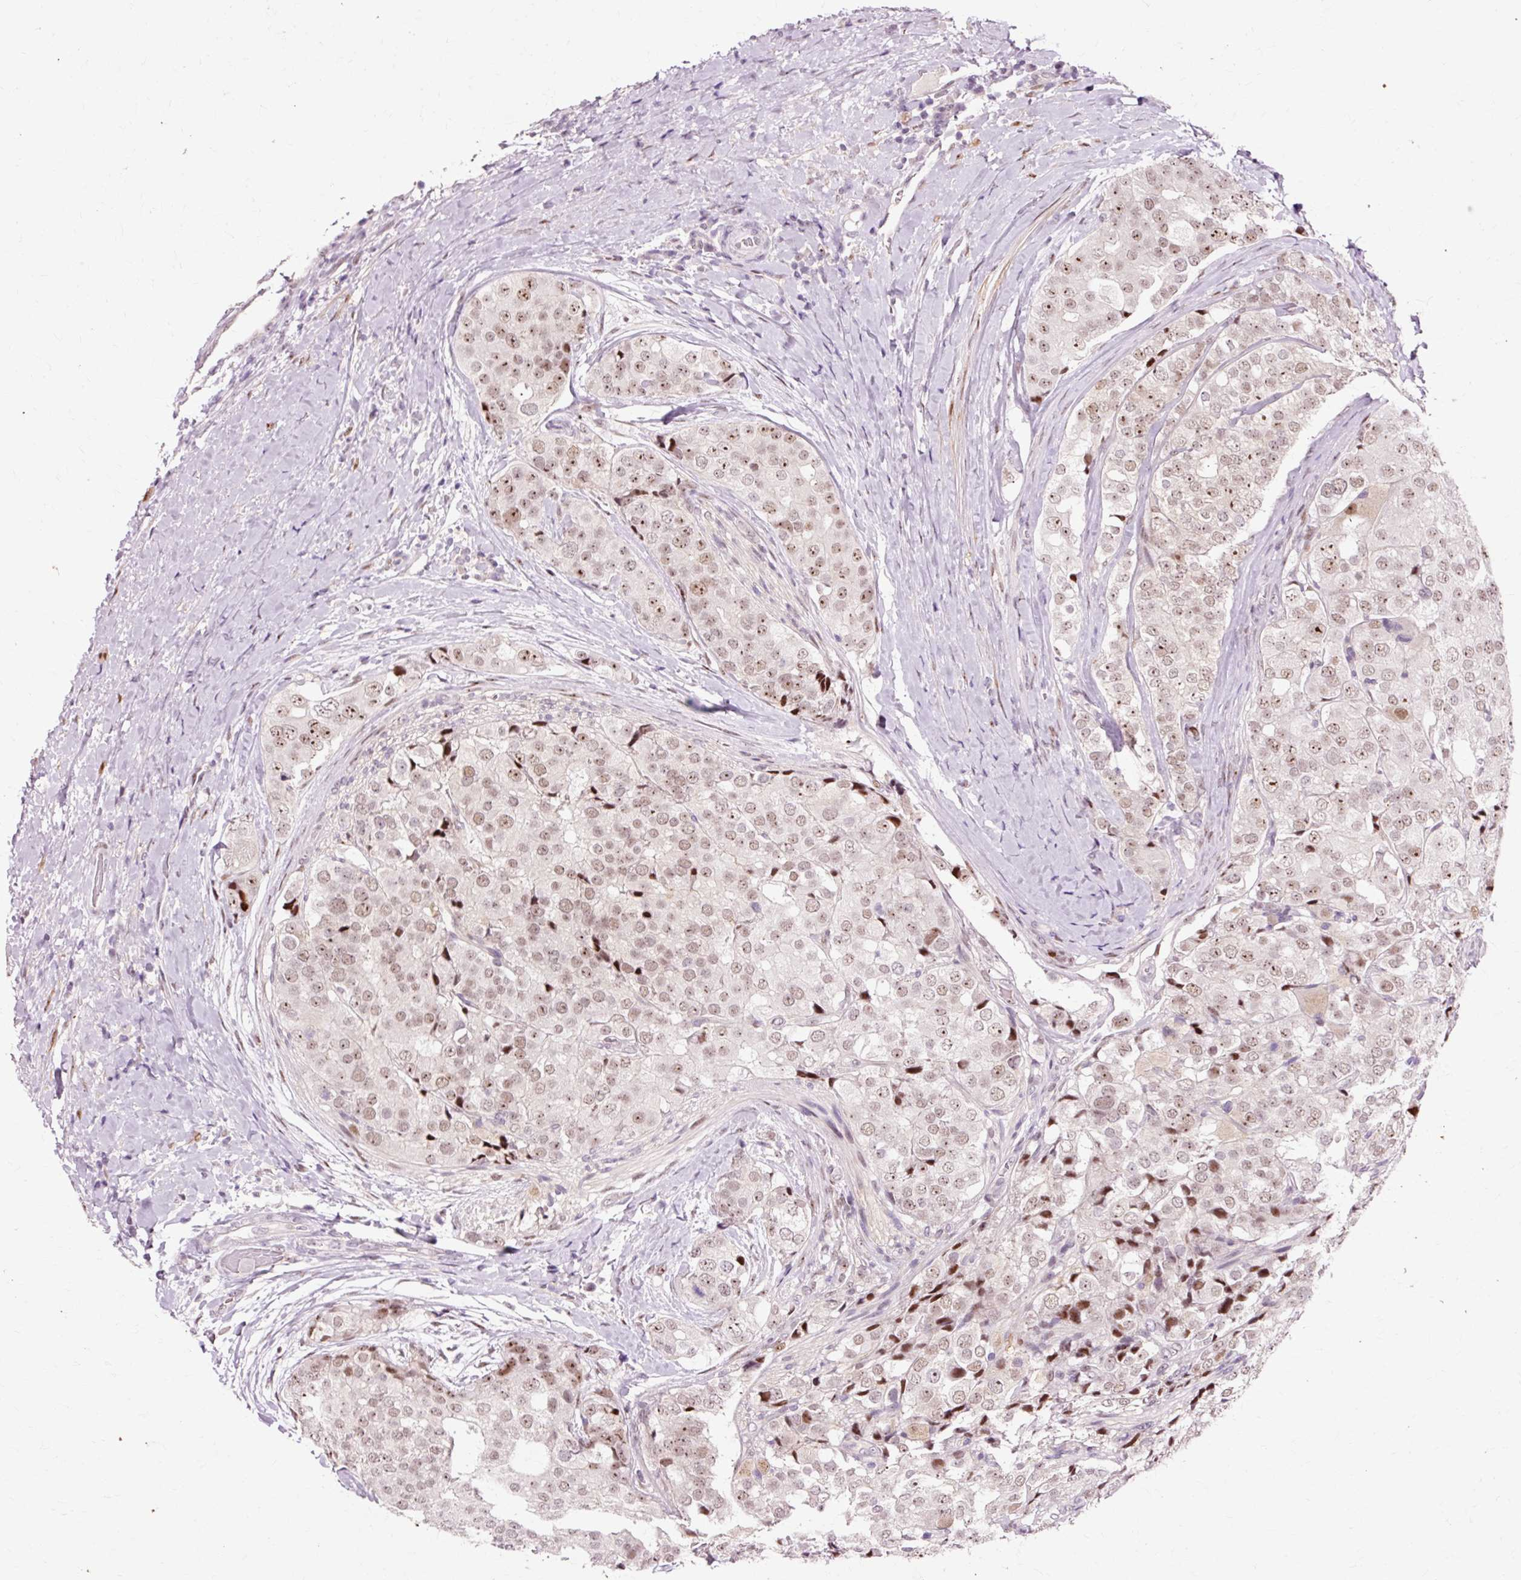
{"staining": {"intensity": "moderate", "quantity": "25%-75%", "location": "nuclear"}, "tissue": "prostate cancer", "cell_type": "Tumor cells", "image_type": "cancer", "snomed": [{"axis": "morphology", "description": "Adenocarcinoma, High grade"}, {"axis": "topography", "description": "Prostate"}], "caption": "Prostate cancer (adenocarcinoma (high-grade)) stained with a brown dye exhibits moderate nuclear positive expression in about 25%-75% of tumor cells.", "gene": "MACROD2", "patient": {"sex": "male", "age": 49}}